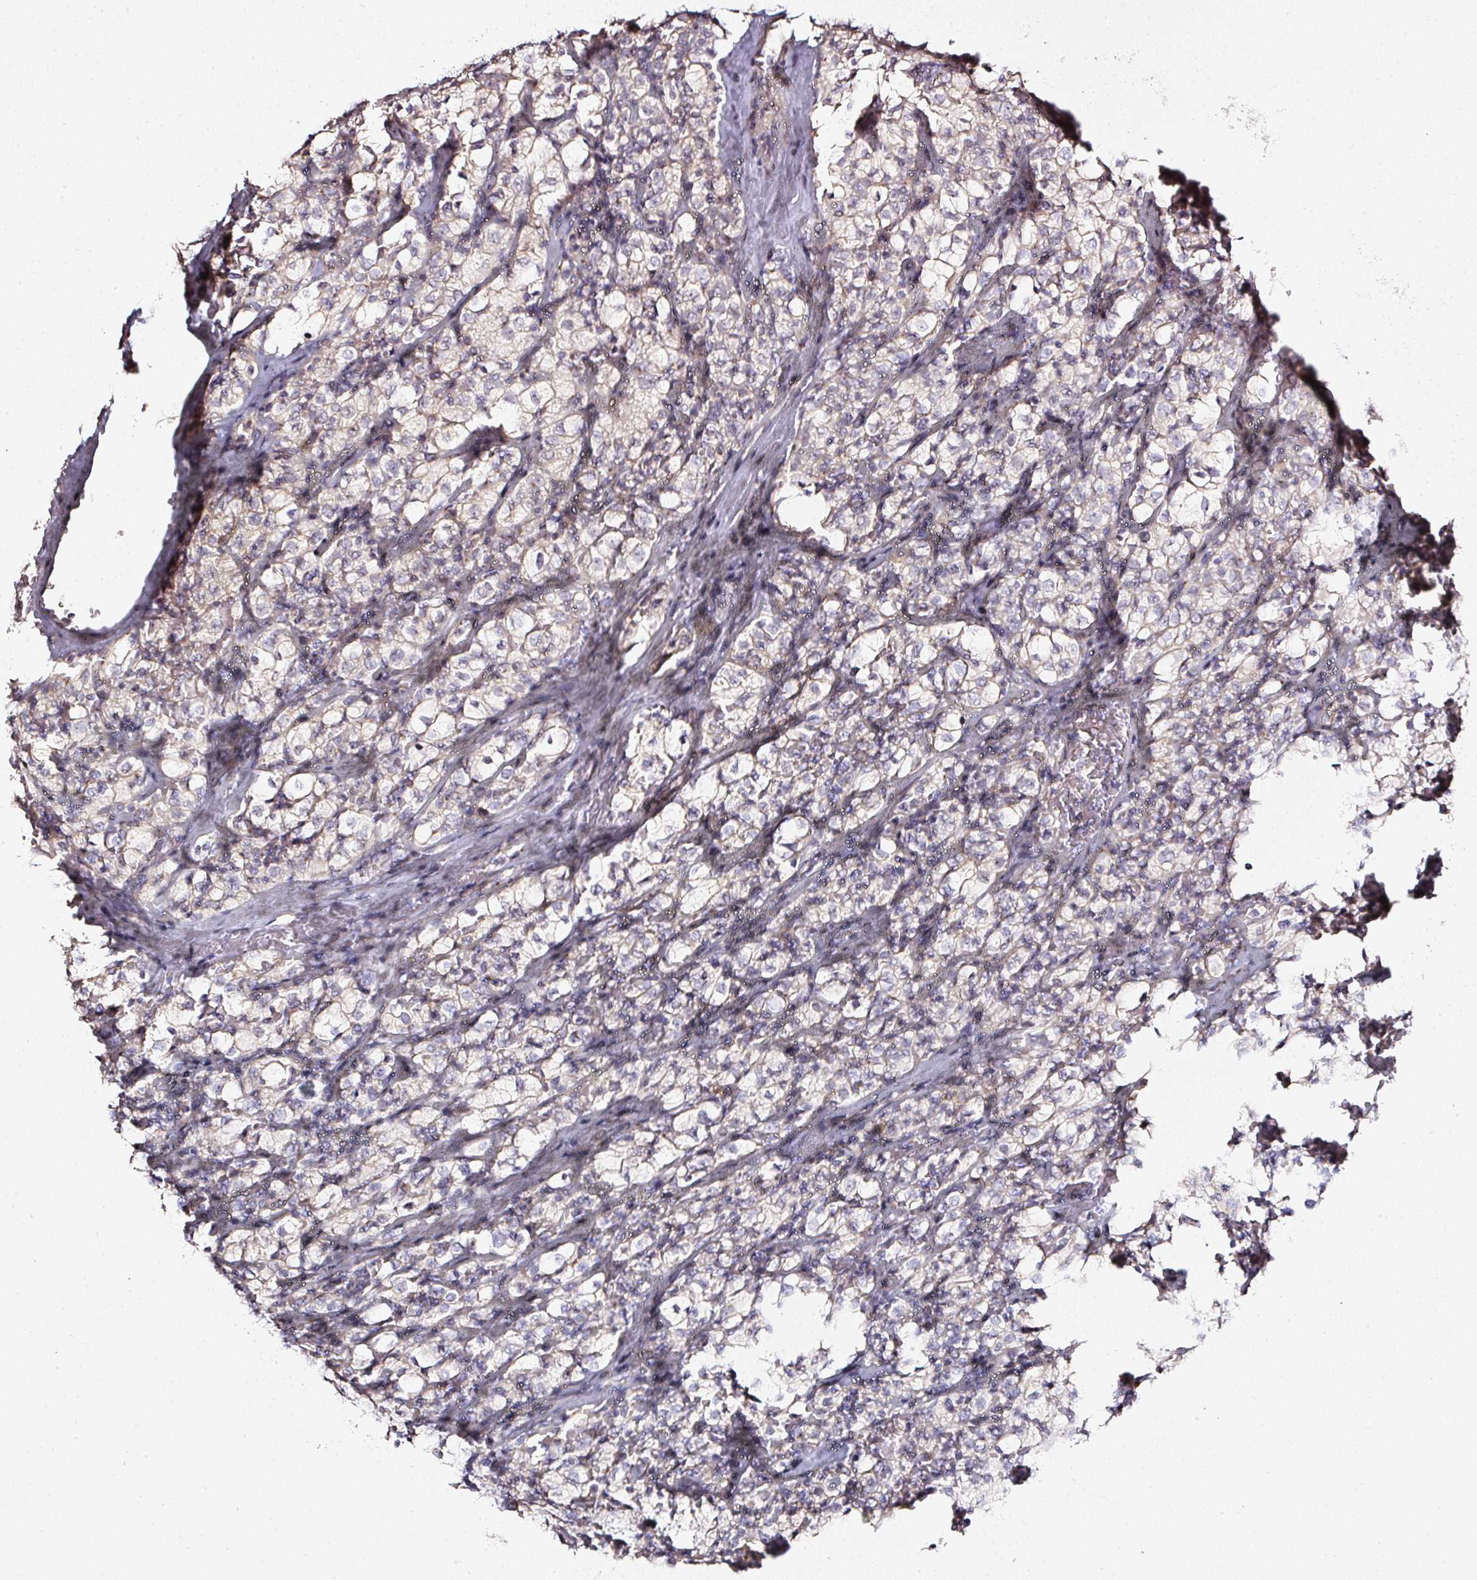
{"staining": {"intensity": "weak", "quantity": "<25%", "location": "cytoplasmic/membranous"}, "tissue": "renal cancer", "cell_type": "Tumor cells", "image_type": "cancer", "snomed": [{"axis": "morphology", "description": "Adenocarcinoma, NOS"}, {"axis": "topography", "description": "Kidney"}], "caption": "High magnification brightfield microscopy of renal cancer (adenocarcinoma) stained with DAB (3,3'-diaminobenzidine) (brown) and counterstained with hematoxylin (blue): tumor cells show no significant staining.", "gene": "NTRK1", "patient": {"sex": "female", "age": 74}}